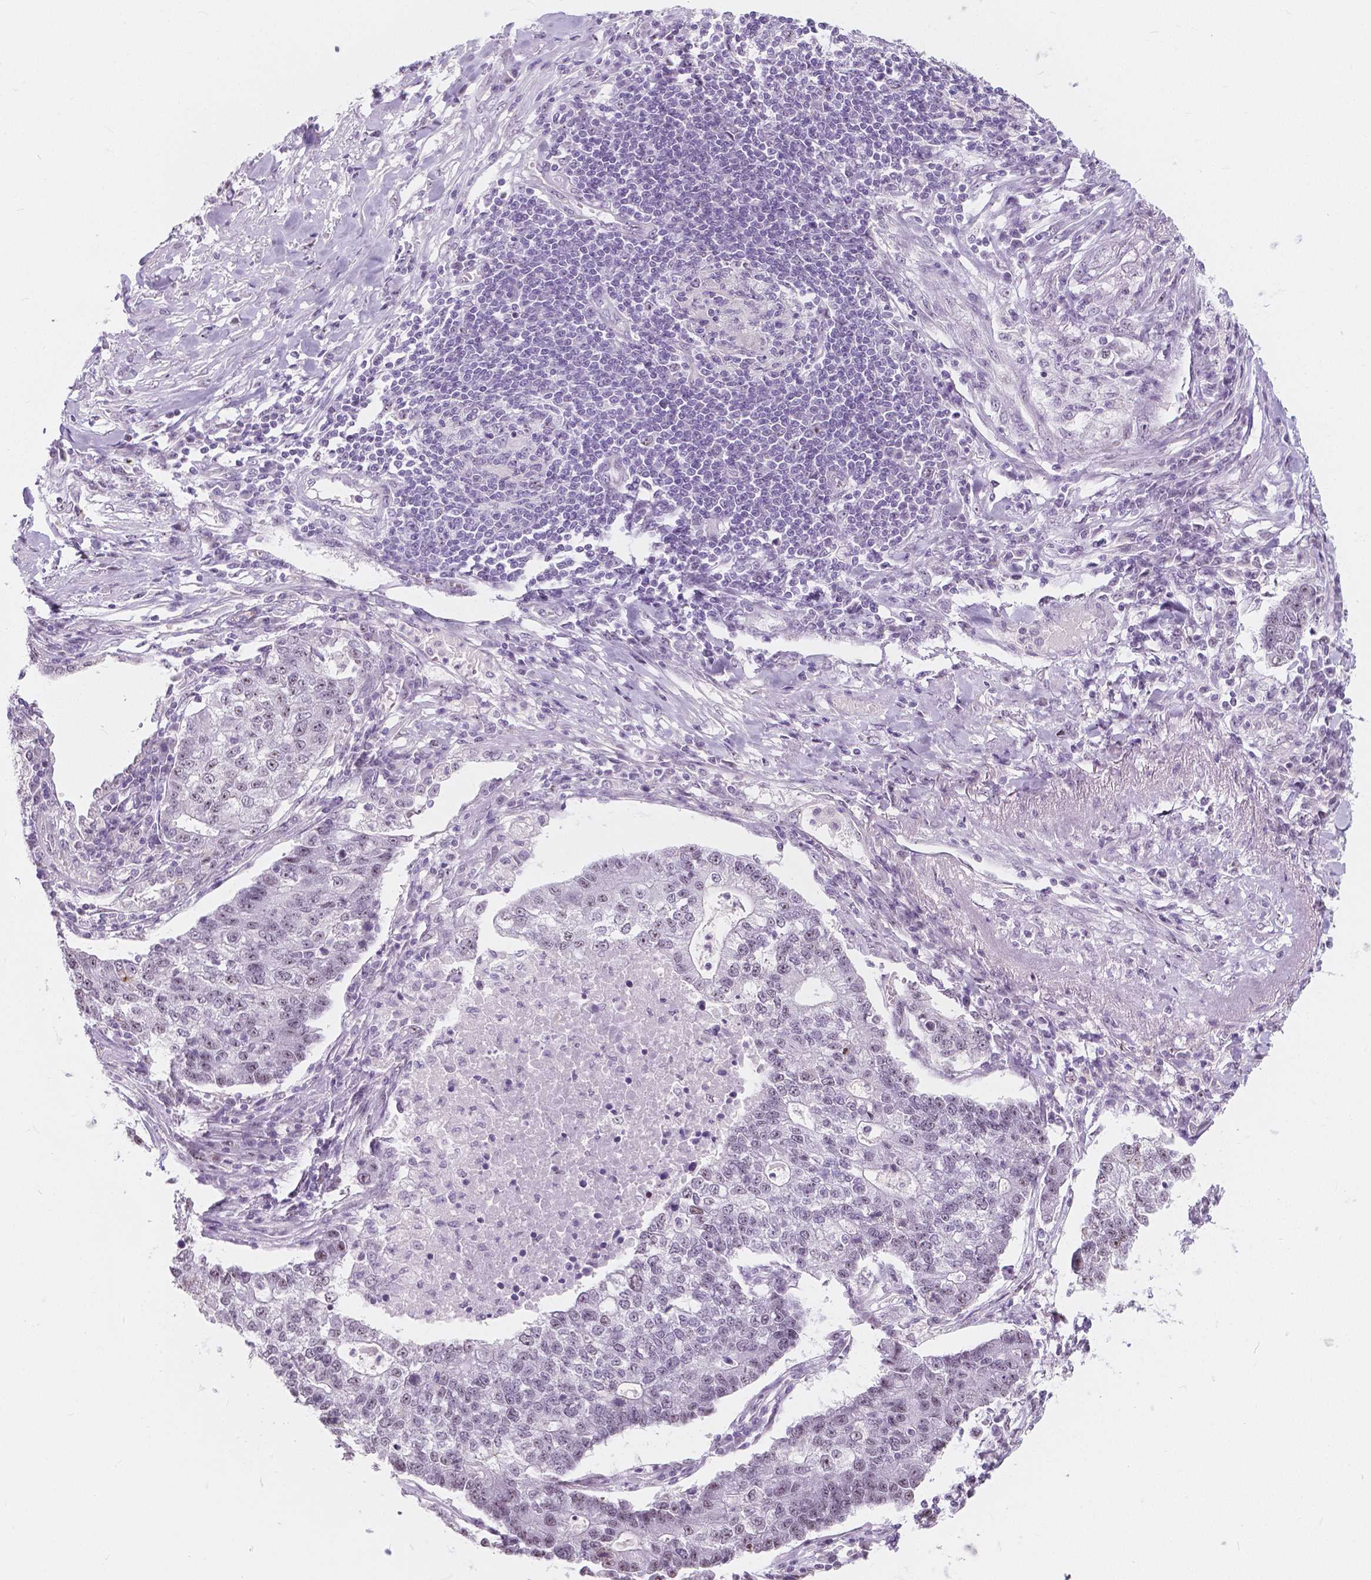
{"staining": {"intensity": "negative", "quantity": "none", "location": "none"}, "tissue": "lung cancer", "cell_type": "Tumor cells", "image_type": "cancer", "snomed": [{"axis": "morphology", "description": "Adenocarcinoma, NOS"}, {"axis": "topography", "description": "Lung"}], "caption": "Tumor cells are negative for brown protein staining in lung cancer. (Stains: DAB IHC with hematoxylin counter stain, Microscopy: brightfield microscopy at high magnification).", "gene": "NOLC1", "patient": {"sex": "male", "age": 57}}